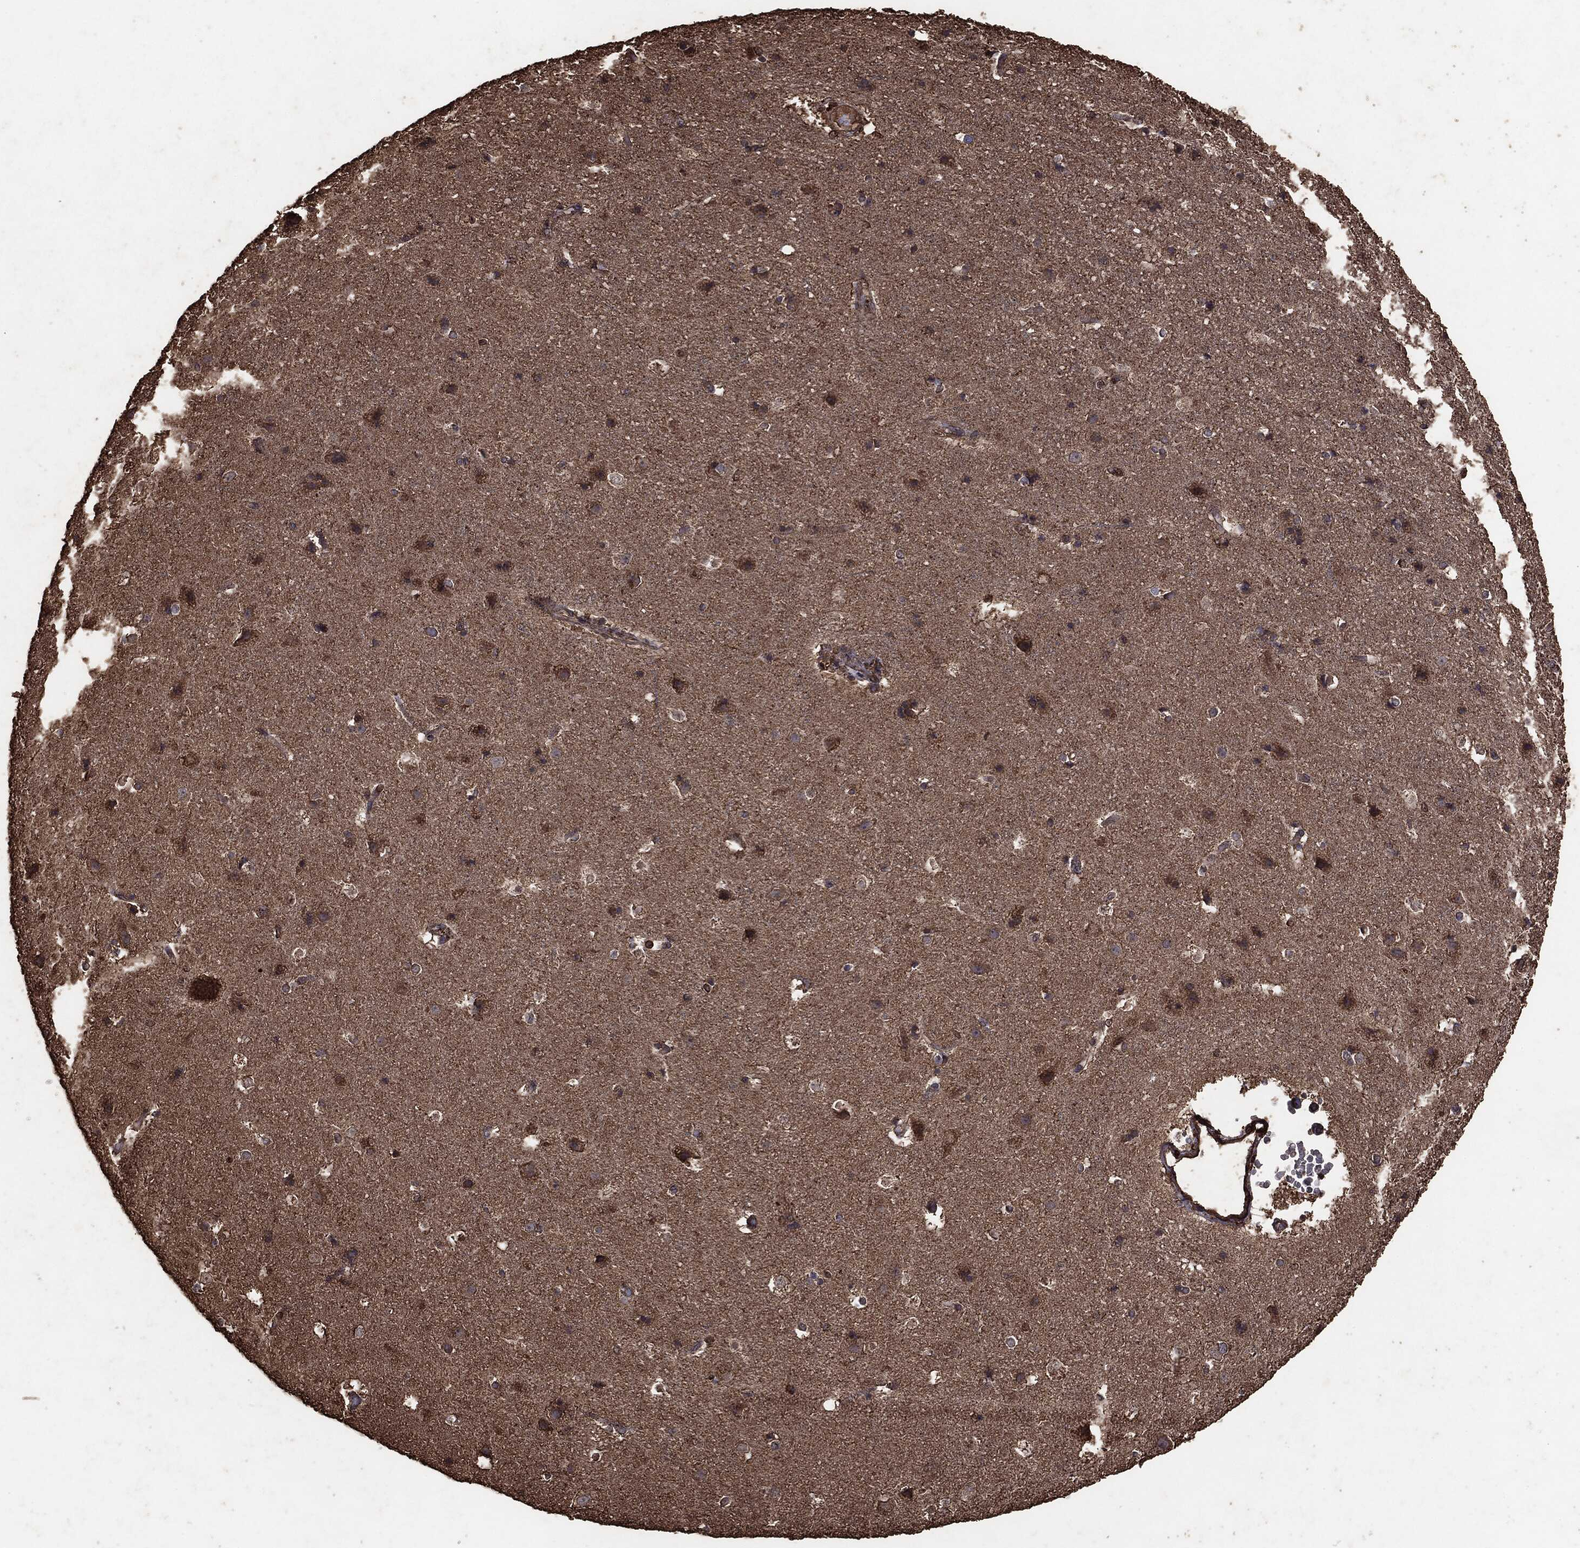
{"staining": {"intensity": "negative", "quantity": "none", "location": "none"}, "tissue": "cerebral cortex", "cell_type": "Endothelial cells", "image_type": "normal", "snomed": [{"axis": "morphology", "description": "Normal tissue, NOS"}, {"axis": "topography", "description": "Cerebral cortex"}], "caption": "Endothelial cells show no significant staining in normal cerebral cortex. (DAB (3,3'-diaminobenzidine) immunohistochemistry (IHC) visualized using brightfield microscopy, high magnification).", "gene": "MTOR", "patient": {"sex": "female", "age": 52}}